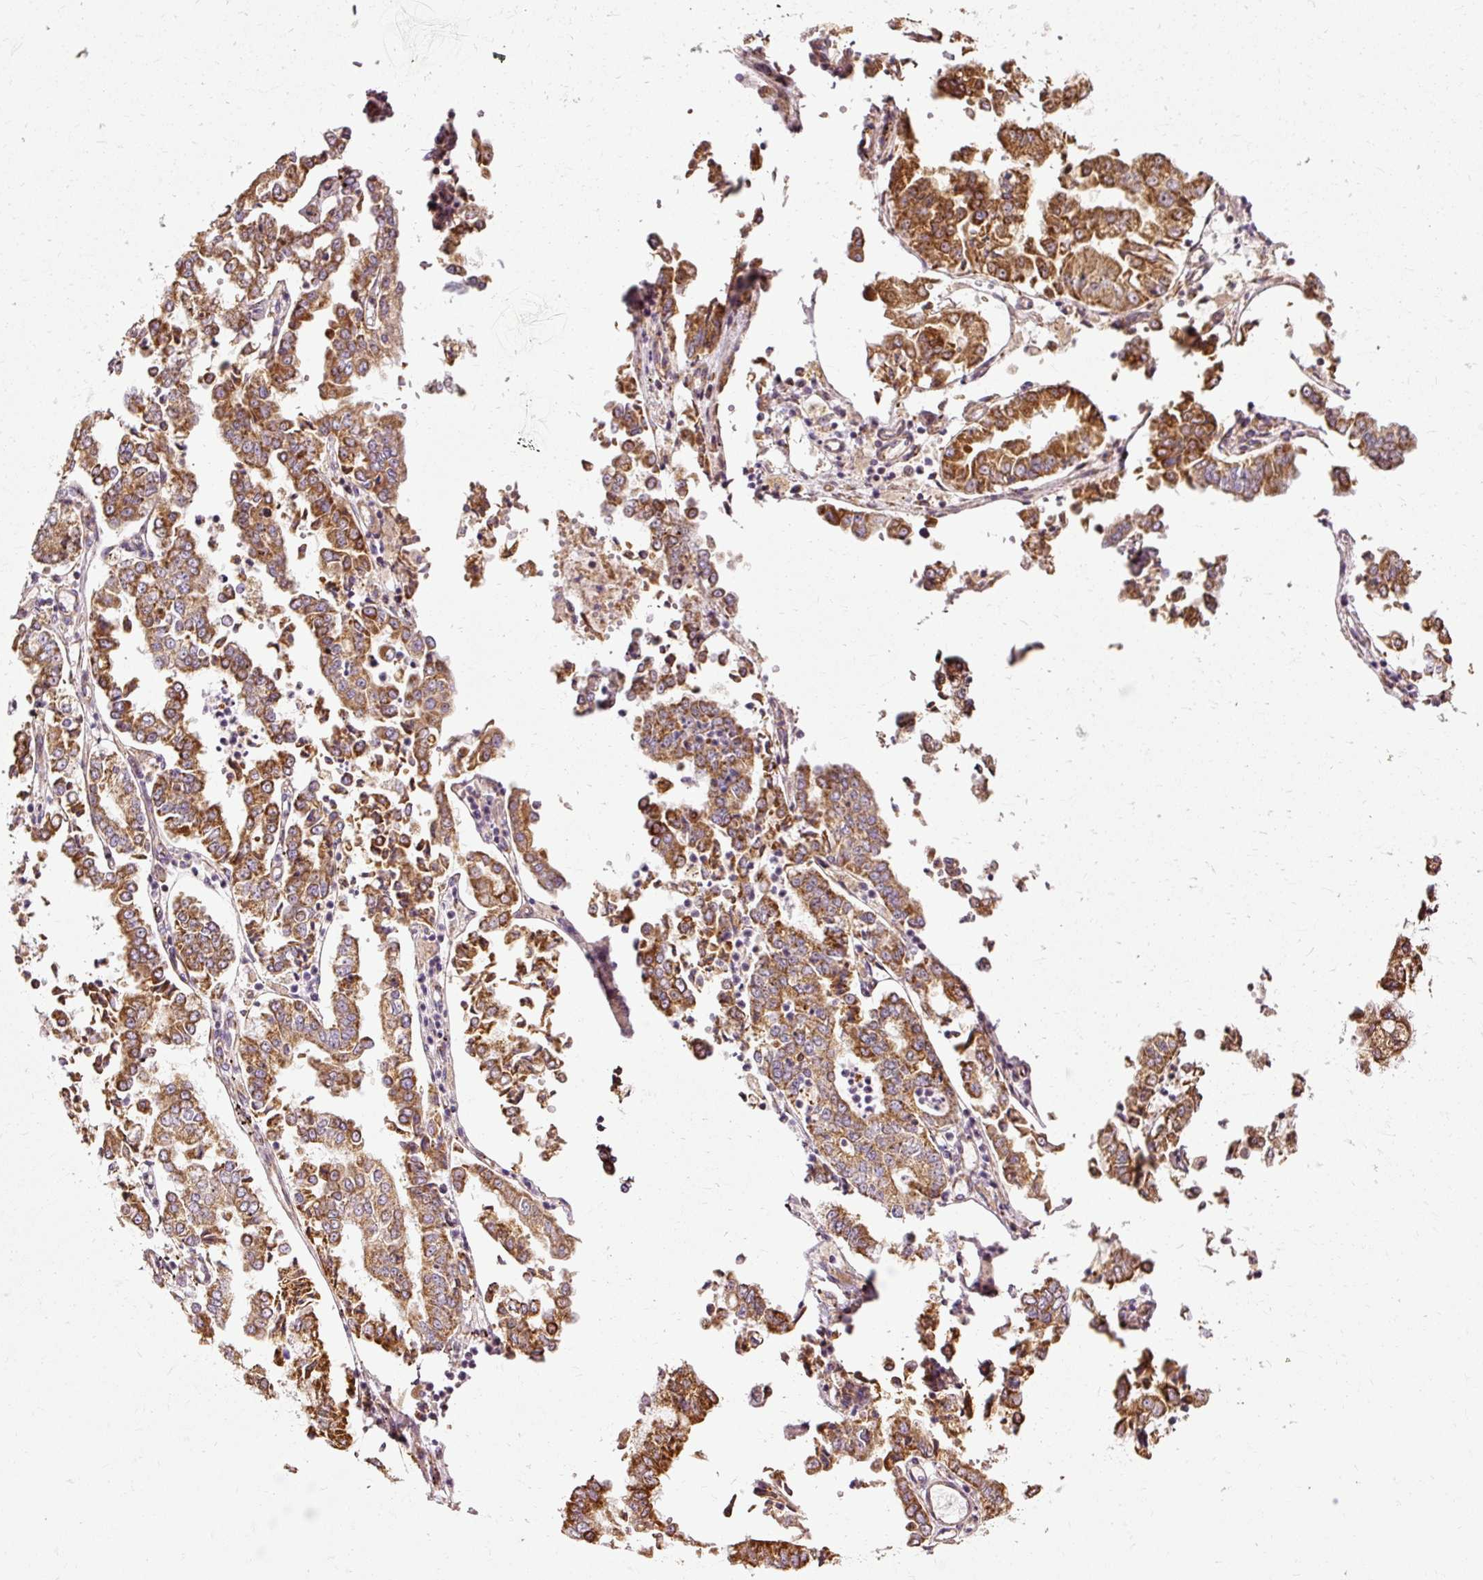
{"staining": {"intensity": "strong", "quantity": ">75%", "location": "cytoplasmic/membranous"}, "tissue": "stomach cancer", "cell_type": "Tumor cells", "image_type": "cancer", "snomed": [{"axis": "morphology", "description": "Adenocarcinoma, NOS"}, {"axis": "topography", "description": "Stomach"}], "caption": "Approximately >75% of tumor cells in human adenocarcinoma (stomach) exhibit strong cytoplasmic/membranous protein expression as visualized by brown immunohistochemical staining.", "gene": "ISCU", "patient": {"sex": "male", "age": 76}}